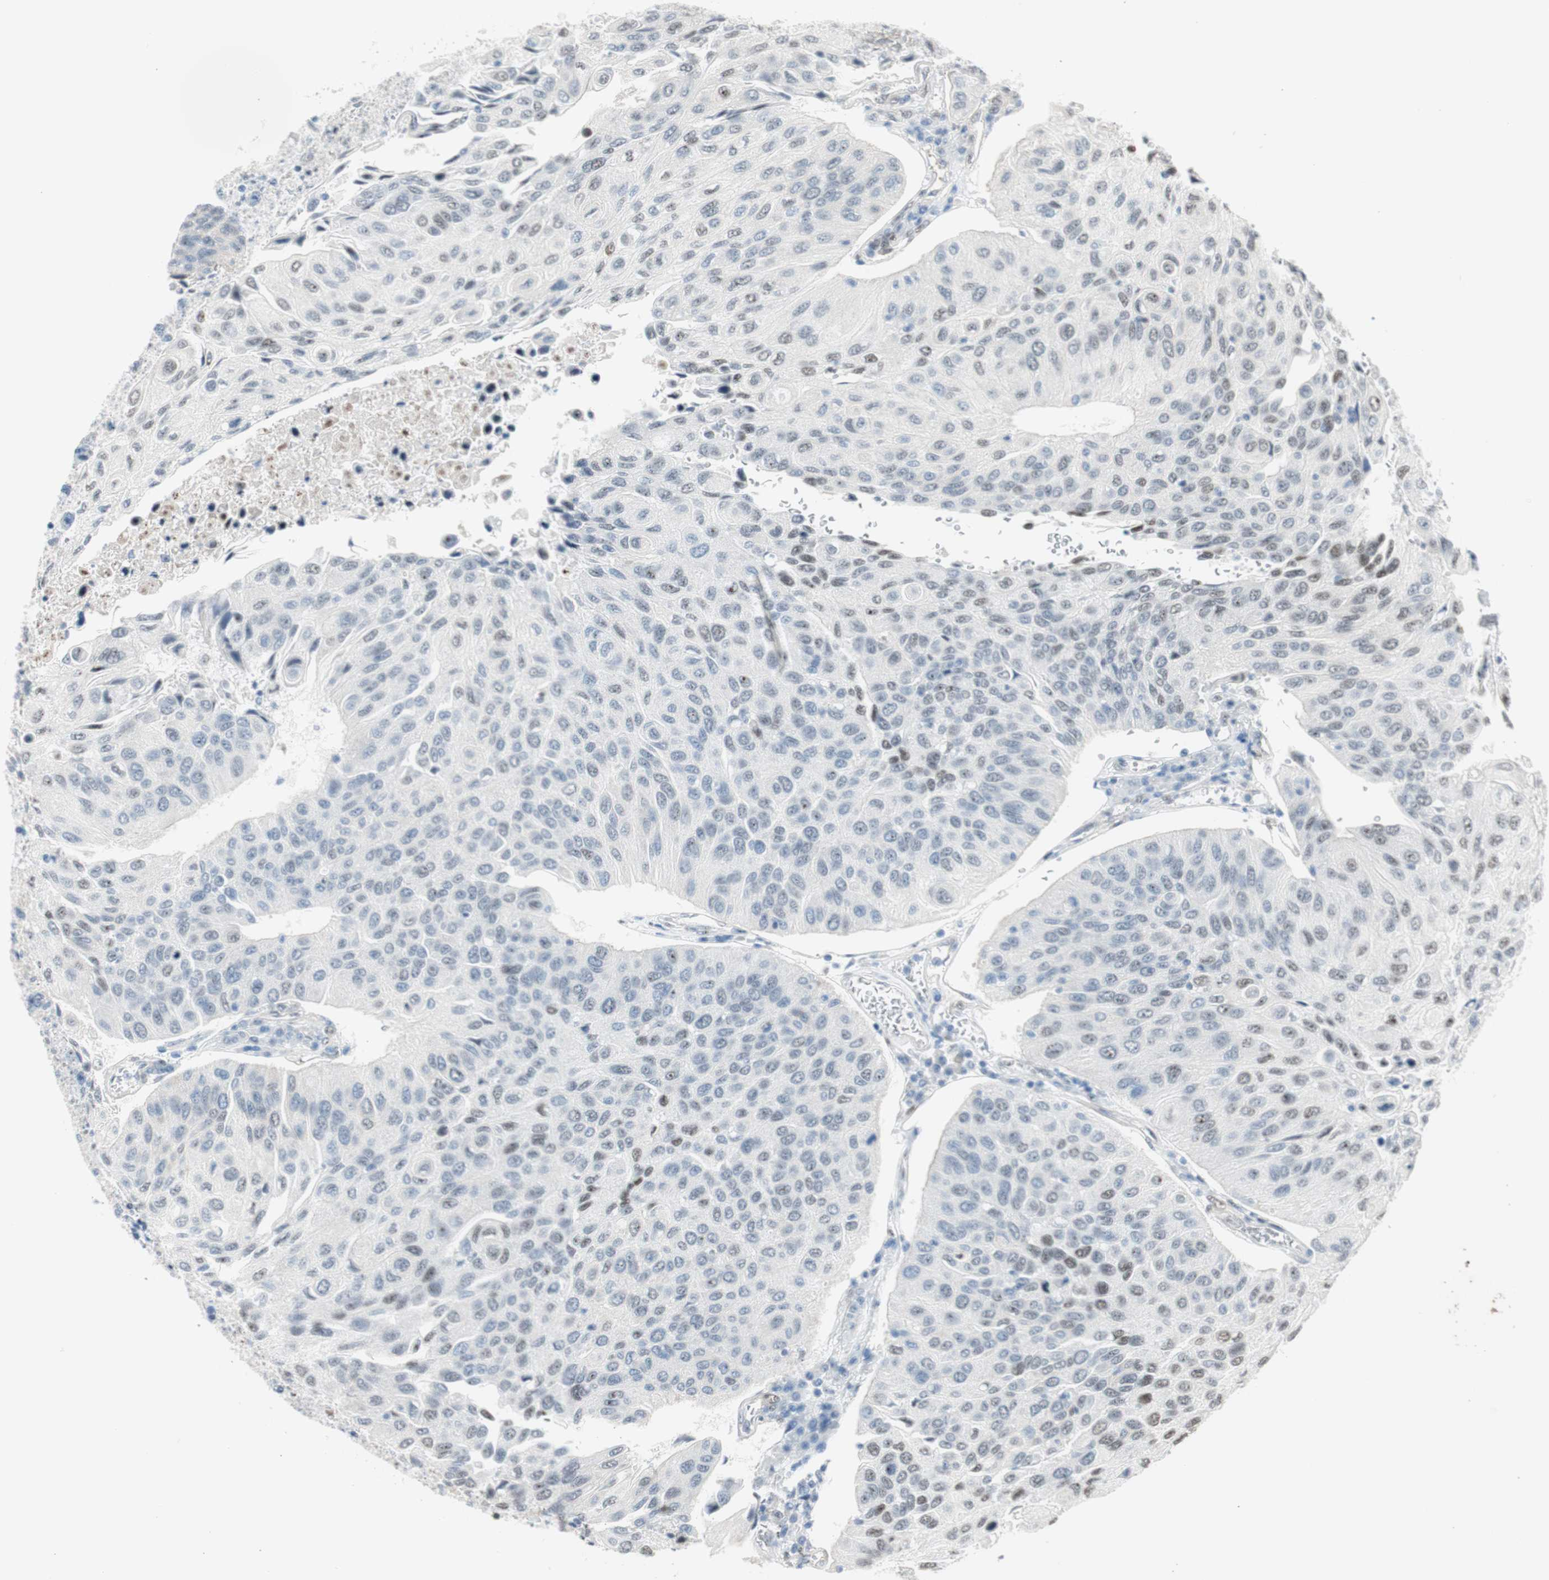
{"staining": {"intensity": "weak", "quantity": "<25%", "location": "nuclear"}, "tissue": "urothelial cancer", "cell_type": "Tumor cells", "image_type": "cancer", "snomed": [{"axis": "morphology", "description": "Urothelial carcinoma, High grade"}, {"axis": "topography", "description": "Urinary bladder"}], "caption": "Urothelial carcinoma (high-grade) was stained to show a protein in brown. There is no significant staining in tumor cells. (DAB (3,3'-diaminobenzidine) IHC with hematoxylin counter stain).", "gene": "PML", "patient": {"sex": "male", "age": 66}}